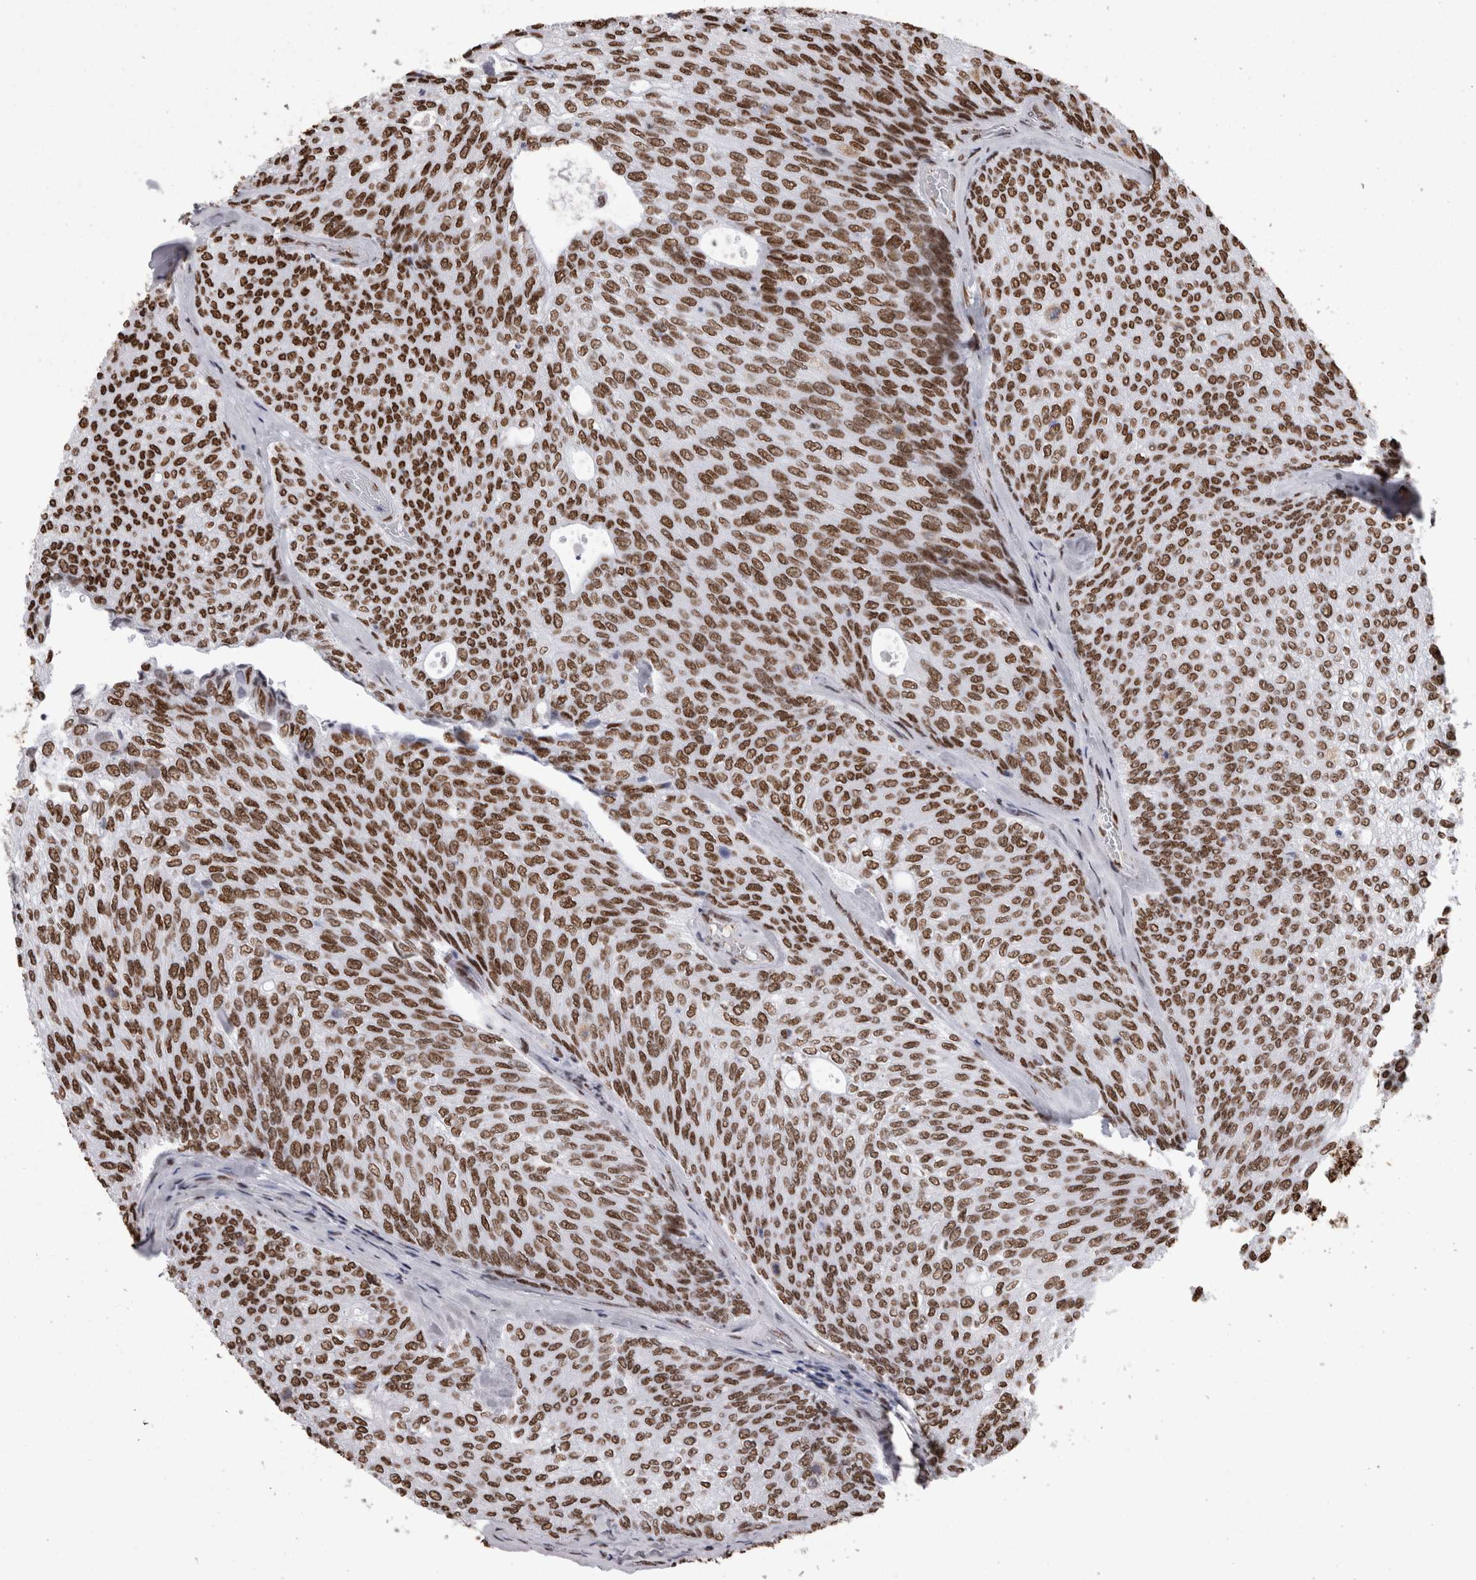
{"staining": {"intensity": "strong", "quantity": ">75%", "location": "nuclear"}, "tissue": "urothelial cancer", "cell_type": "Tumor cells", "image_type": "cancer", "snomed": [{"axis": "morphology", "description": "Urothelial carcinoma, Low grade"}, {"axis": "topography", "description": "Urinary bladder"}], "caption": "High-magnification brightfield microscopy of urothelial cancer stained with DAB (3,3'-diaminobenzidine) (brown) and counterstained with hematoxylin (blue). tumor cells exhibit strong nuclear staining is appreciated in approximately>75% of cells. The staining is performed using DAB (3,3'-diaminobenzidine) brown chromogen to label protein expression. The nuclei are counter-stained blue using hematoxylin.", "gene": "HNRNPM", "patient": {"sex": "female", "age": 79}}